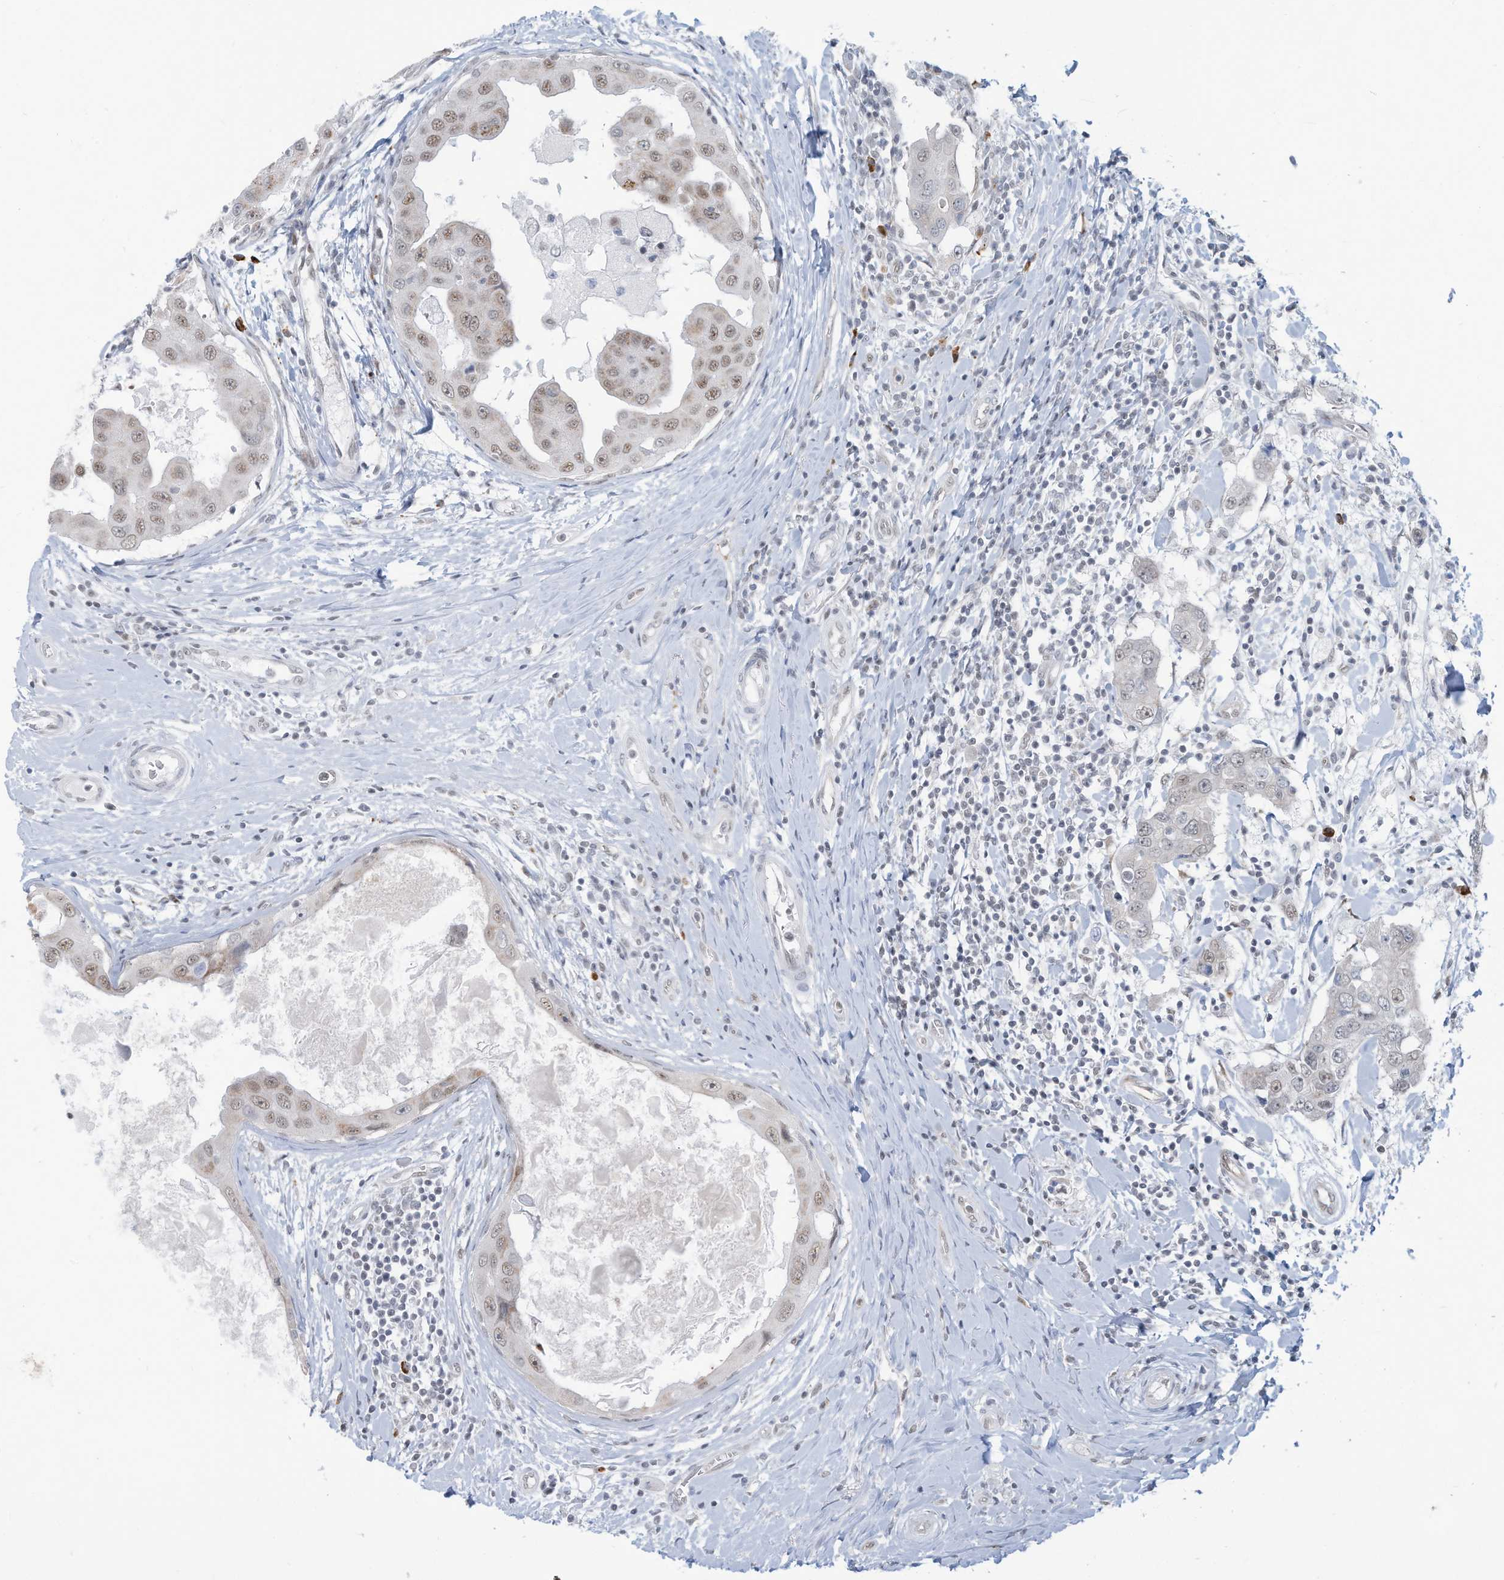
{"staining": {"intensity": "weak", "quantity": "<25%", "location": "nuclear"}, "tissue": "breast cancer", "cell_type": "Tumor cells", "image_type": "cancer", "snomed": [{"axis": "morphology", "description": "Duct carcinoma"}, {"axis": "topography", "description": "Breast"}], "caption": "IHC image of breast cancer stained for a protein (brown), which exhibits no positivity in tumor cells. (Brightfield microscopy of DAB (3,3'-diaminobenzidine) IHC at high magnification).", "gene": "SARNP", "patient": {"sex": "female", "age": 27}}